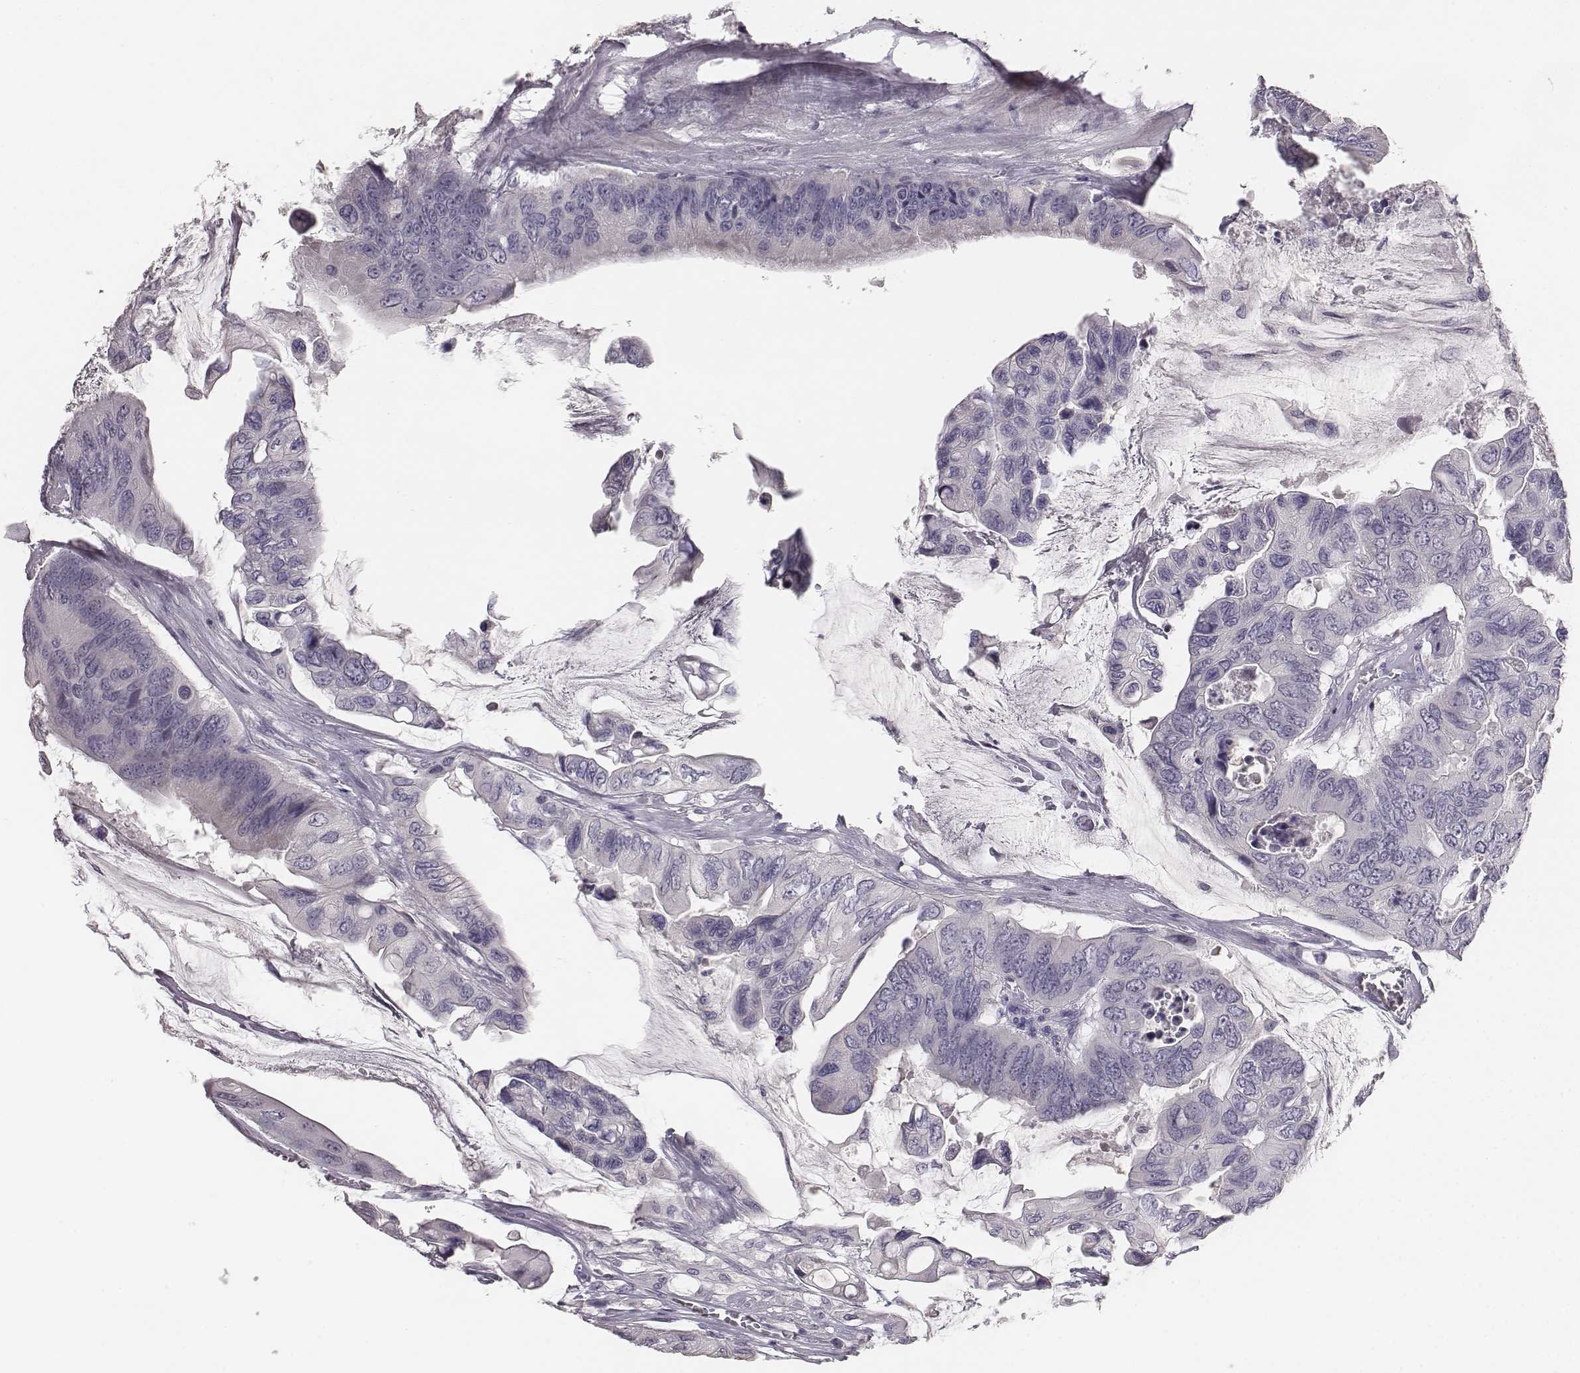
{"staining": {"intensity": "negative", "quantity": "none", "location": "none"}, "tissue": "colorectal cancer", "cell_type": "Tumor cells", "image_type": "cancer", "snomed": [{"axis": "morphology", "description": "Adenocarcinoma, NOS"}, {"axis": "topography", "description": "Rectum"}], "caption": "Immunohistochemistry (IHC) histopathology image of neoplastic tissue: colorectal adenocarcinoma stained with DAB (3,3'-diaminobenzidine) demonstrates no significant protein staining in tumor cells. (Stains: DAB (3,3'-diaminobenzidine) immunohistochemistry with hematoxylin counter stain, Microscopy: brightfield microscopy at high magnification).", "gene": "MYH6", "patient": {"sex": "male", "age": 63}}